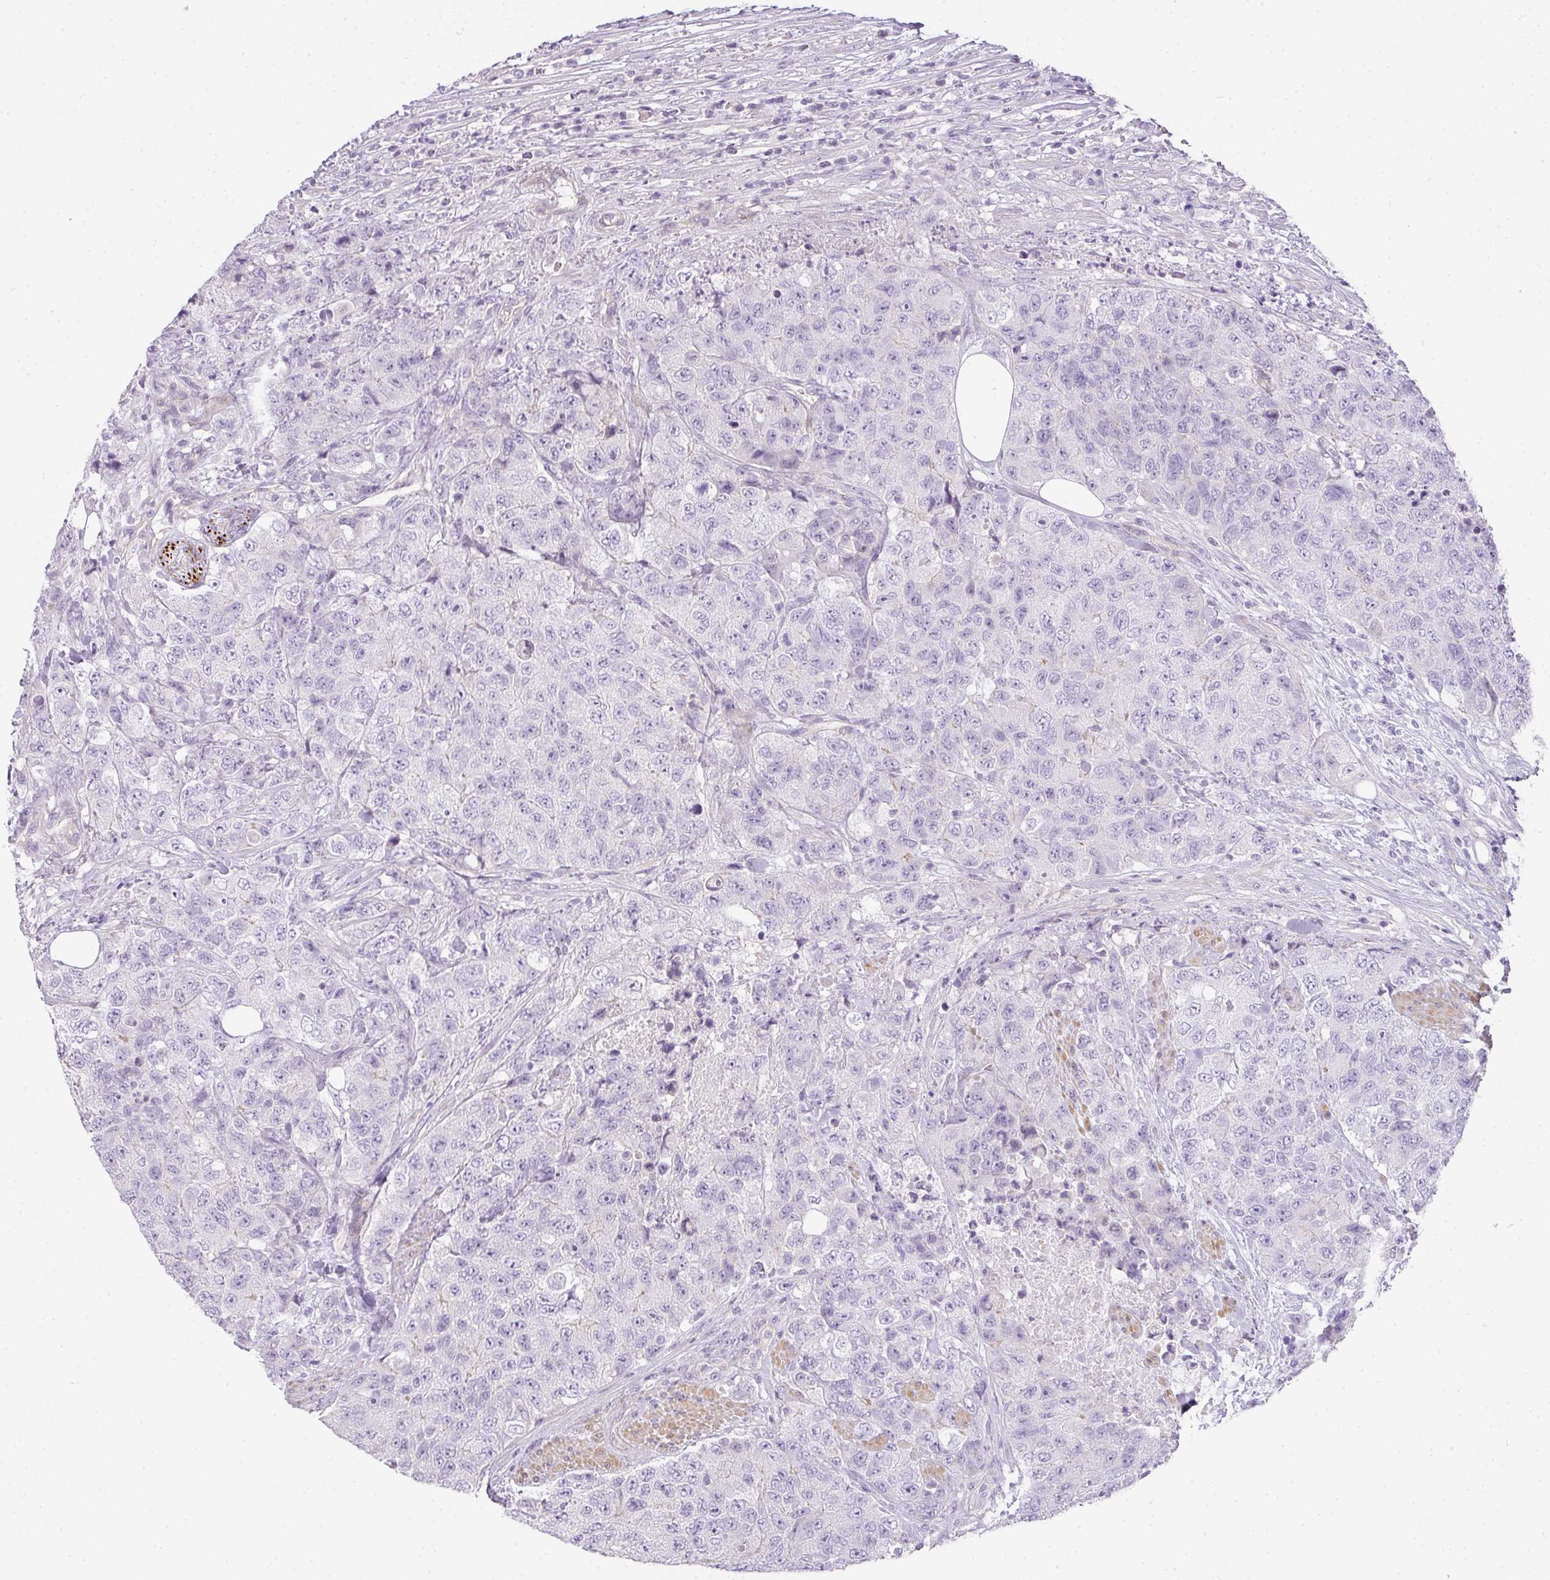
{"staining": {"intensity": "negative", "quantity": "none", "location": "none"}, "tissue": "urothelial cancer", "cell_type": "Tumor cells", "image_type": "cancer", "snomed": [{"axis": "morphology", "description": "Urothelial carcinoma, High grade"}, {"axis": "topography", "description": "Urinary bladder"}], "caption": "Tumor cells are negative for protein expression in human urothelial cancer. The staining is performed using DAB brown chromogen with nuclei counter-stained in using hematoxylin.", "gene": "RAX2", "patient": {"sex": "female", "age": 78}}